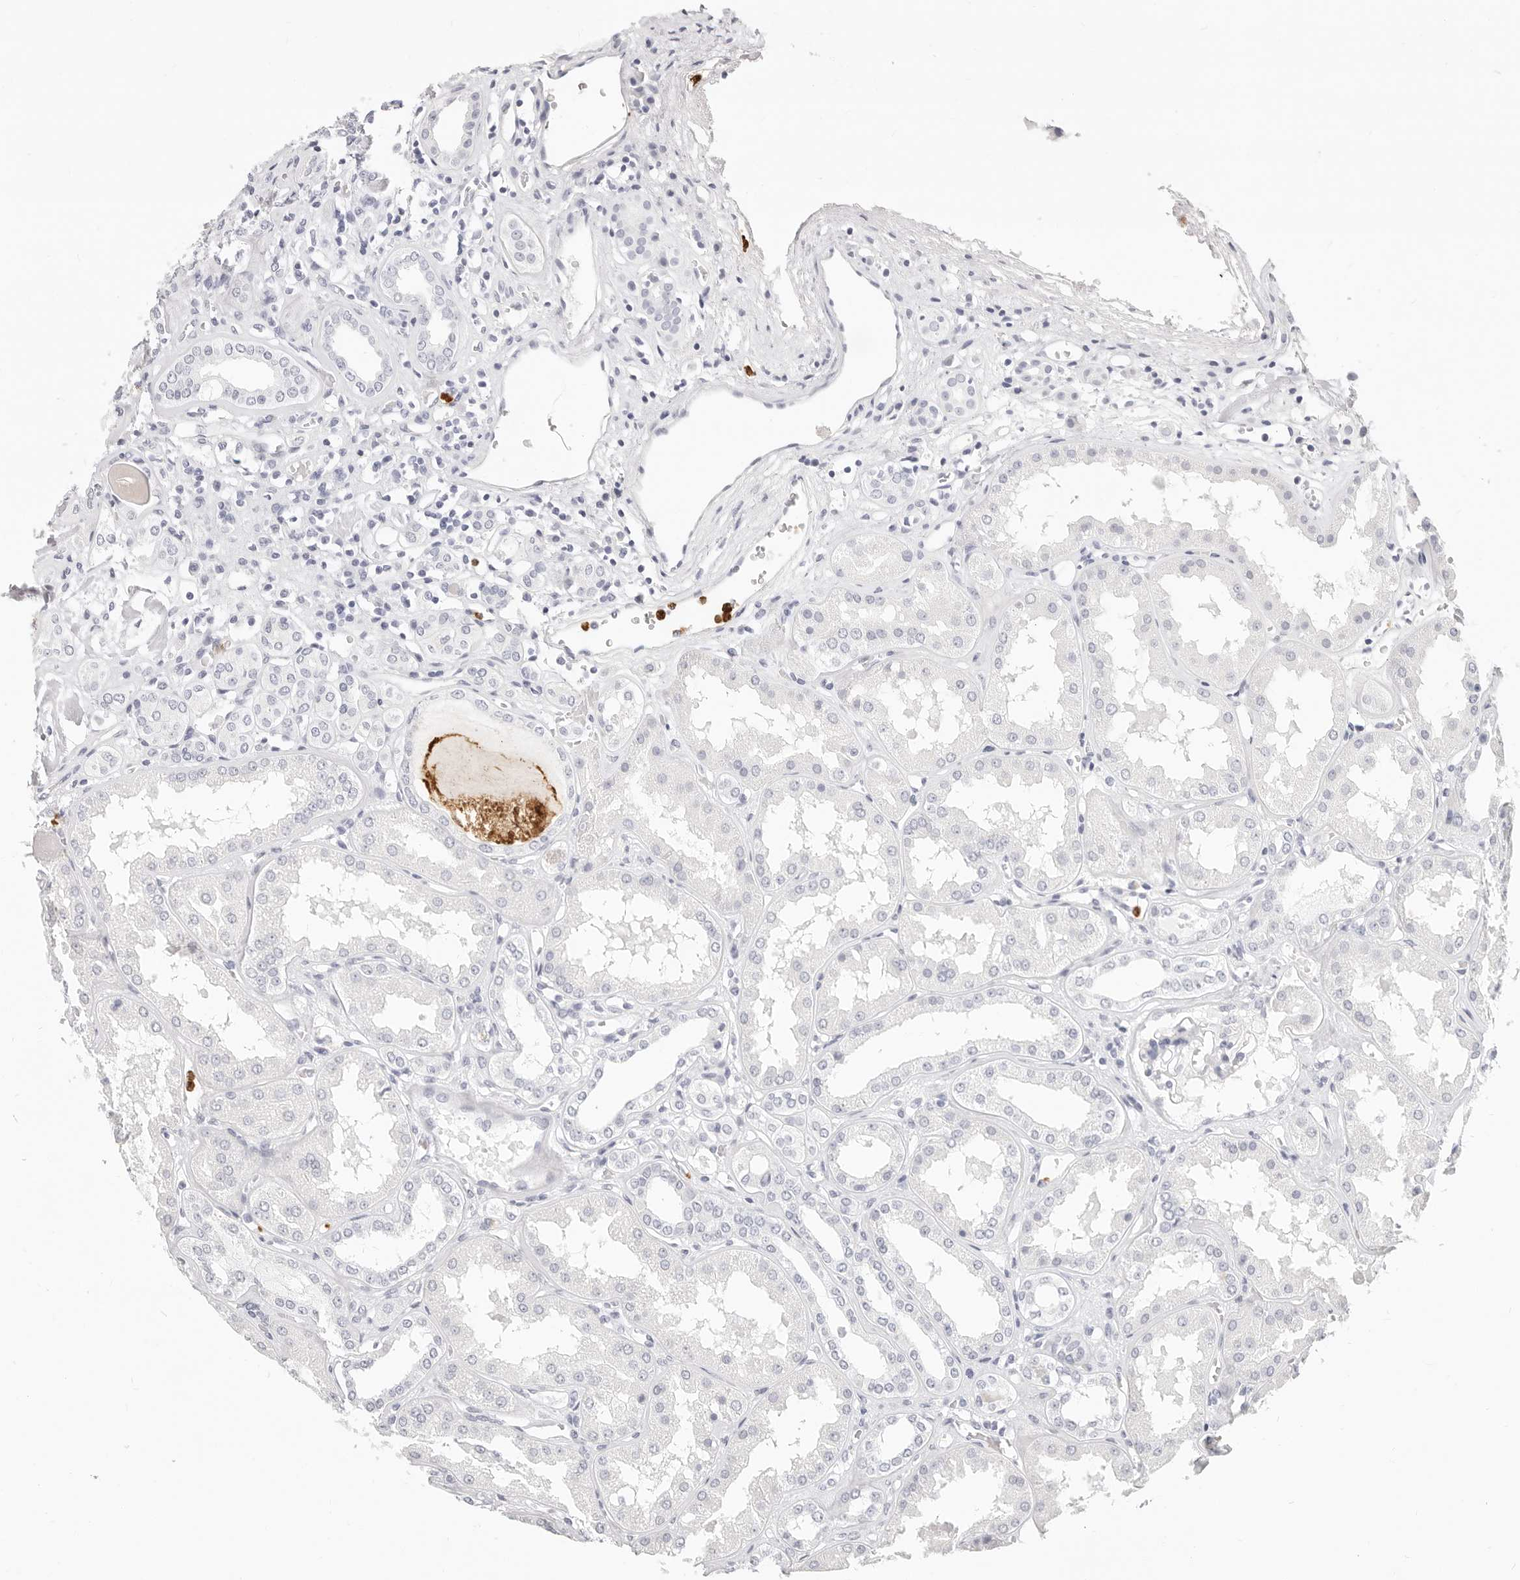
{"staining": {"intensity": "negative", "quantity": "none", "location": "none"}, "tissue": "kidney", "cell_type": "Cells in glomeruli", "image_type": "normal", "snomed": [{"axis": "morphology", "description": "Normal tissue, NOS"}, {"axis": "topography", "description": "Kidney"}], "caption": "High magnification brightfield microscopy of unremarkable kidney stained with DAB (brown) and counterstained with hematoxylin (blue): cells in glomeruli show no significant positivity.", "gene": "CAMP", "patient": {"sex": "female", "age": 56}}